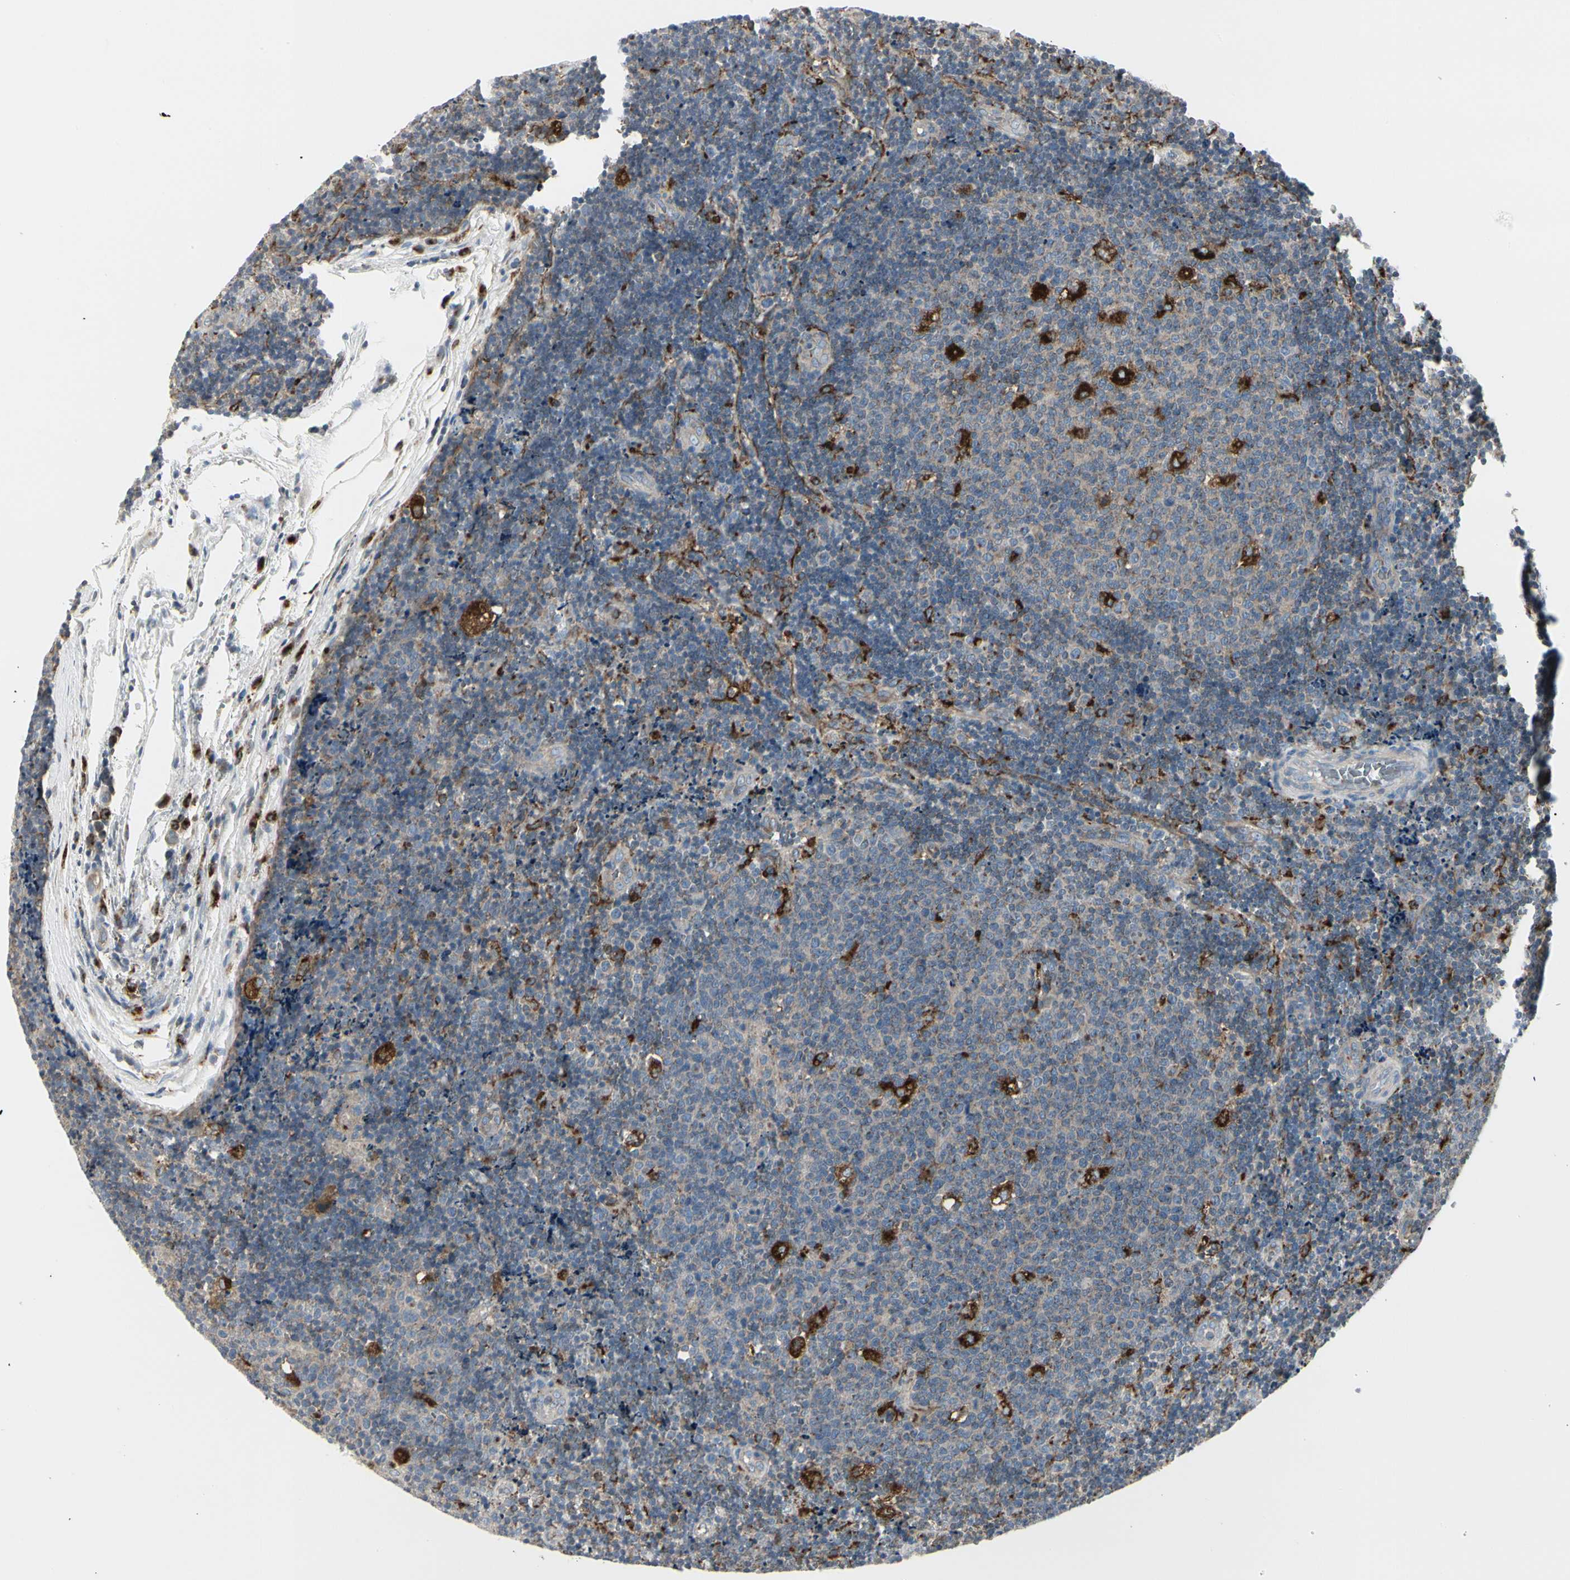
{"staining": {"intensity": "strong", "quantity": "<25%", "location": "cytoplasmic/membranous"}, "tissue": "lymph node", "cell_type": "Germinal center cells", "image_type": "normal", "snomed": [{"axis": "morphology", "description": "Normal tissue, NOS"}, {"axis": "topography", "description": "Lymph node"}, {"axis": "topography", "description": "Salivary gland"}], "caption": "A brown stain shows strong cytoplasmic/membranous staining of a protein in germinal center cells of benign lymph node.", "gene": "ATP6V1B2", "patient": {"sex": "male", "age": 8}}